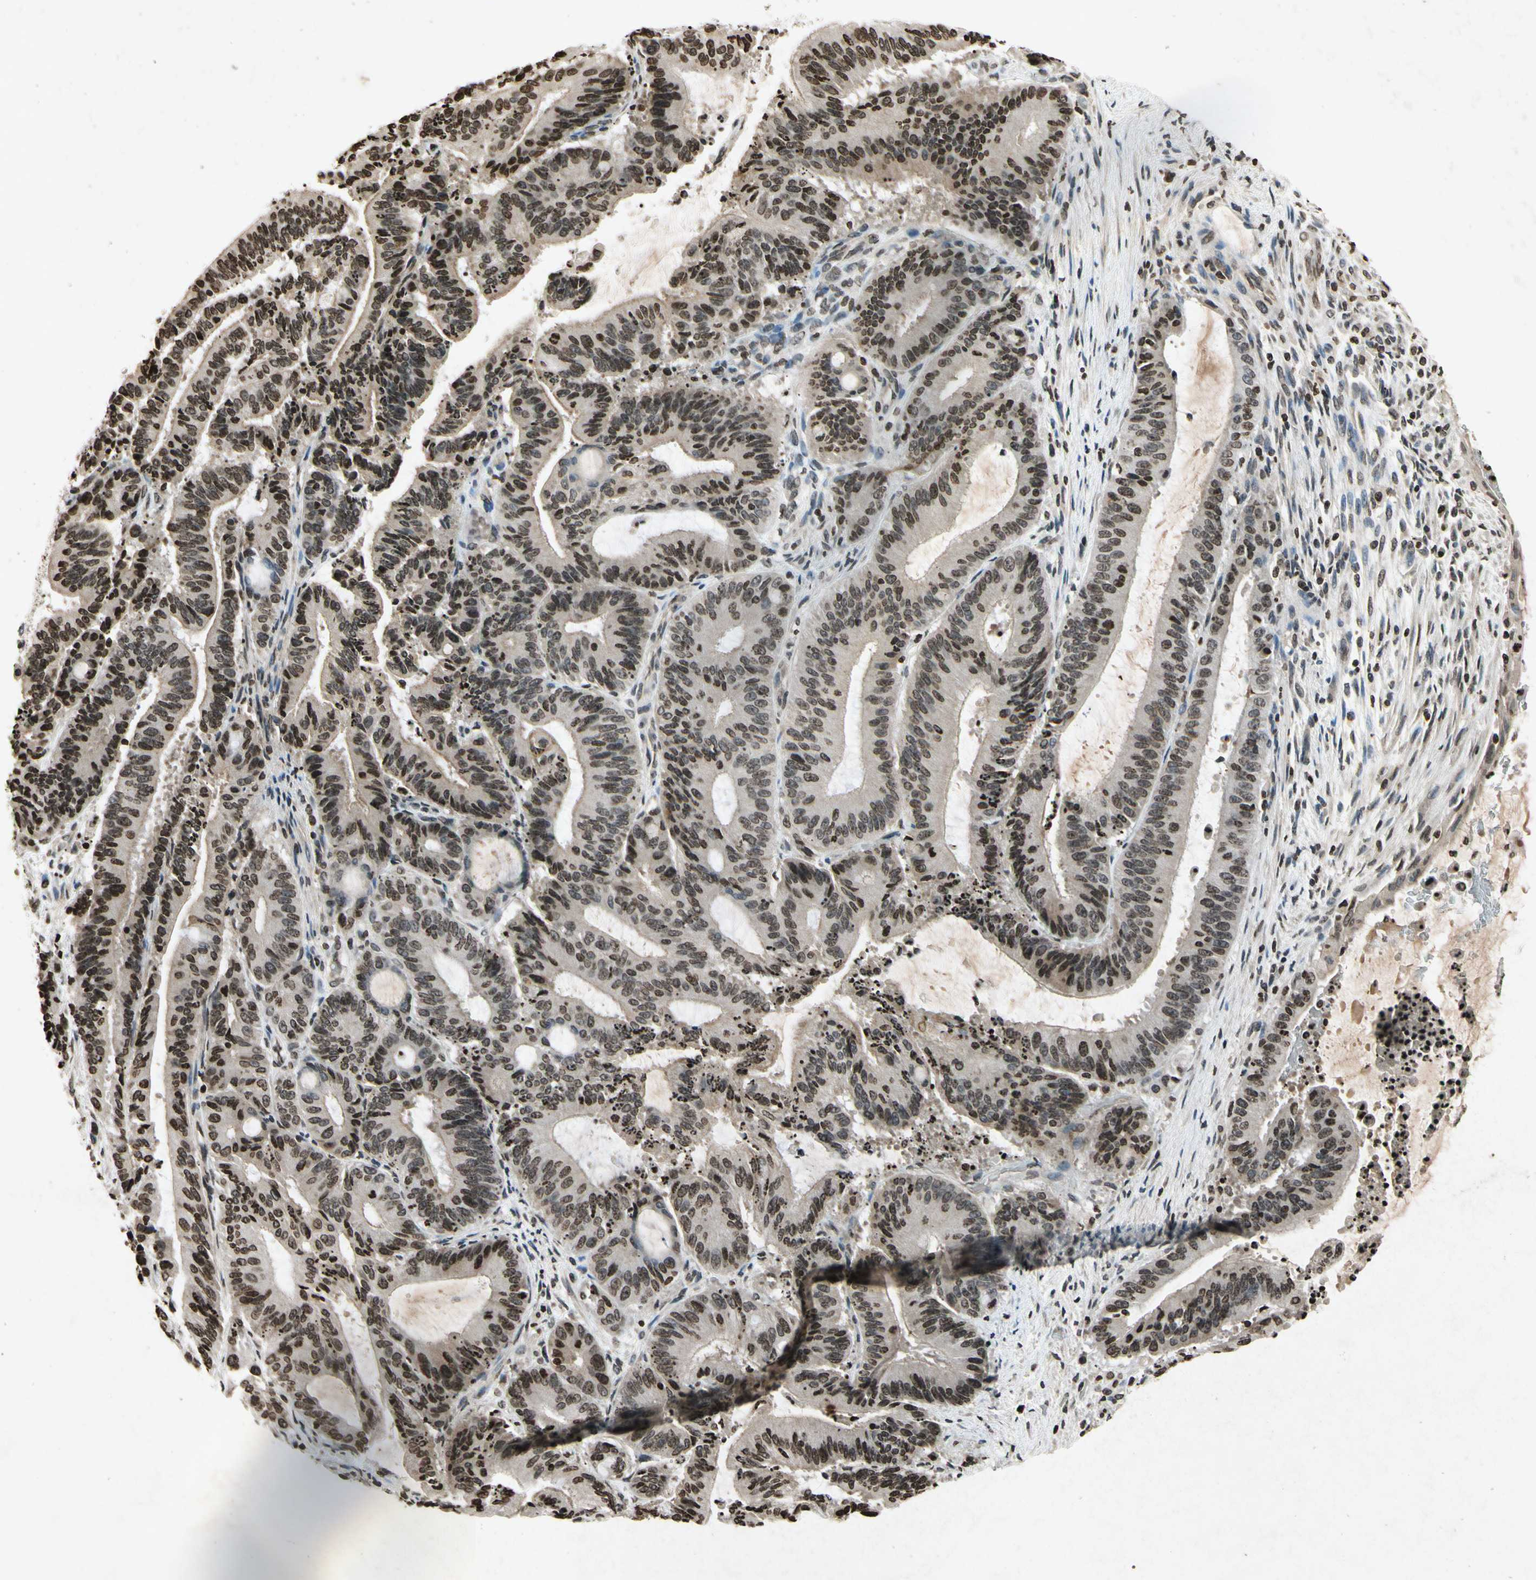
{"staining": {"intensity": "moderate", "quantity": ">75%", "location": "nuclear"}, "tissue": "liver cancer", "cell_type": "Tumor cells", "image_type": "cancer", "snomed": [{"axis": "morphology", "description": "Cholangiocarcinoma"}, {"axis": "topography", "description": "Liver"}], "caption": "IHC image of human cholangiocarcinoma (liver) stained for a protein (brown), which exhibits medium levels of moderate nuclear positivity in approximately >75% of tumor cells.", "gene": "HOXB3", "patient": {"sex": "female", "age": 73}}